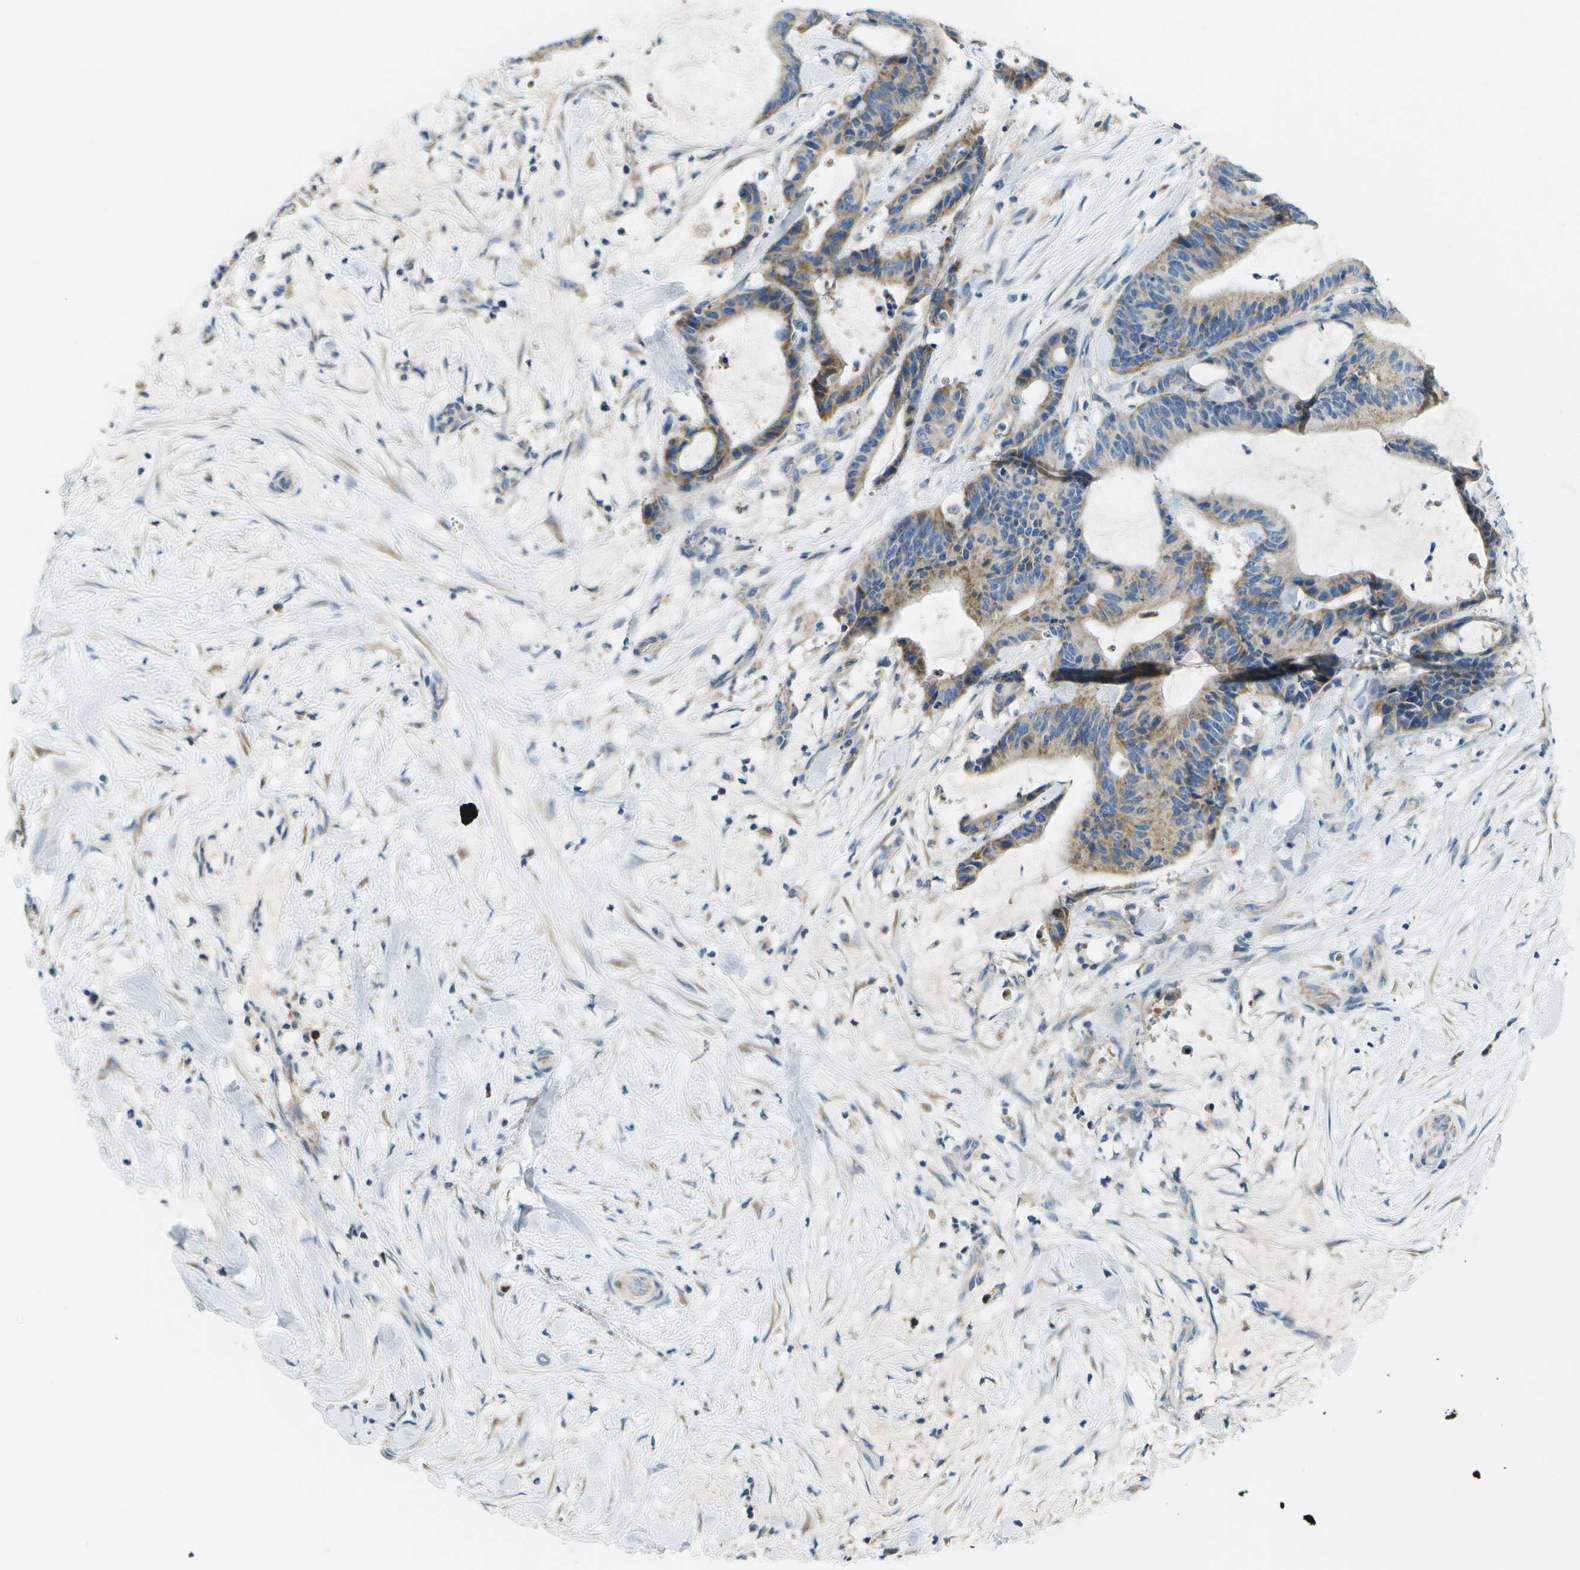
{"staining": {"intensity": "moderate", "quantity": "25%-75%", "location": "cytoplasmic/membranous"}, "tissue": "liver cancer", "cell_type": "Tumor cells", "image_type": "cancer", "snomed": [{"axis": "morphology", "description": "Cholangiocarcinoma"}, {"axis": "topography", "description": "Liver"}], "caption": "Cholangiocarcinoma (liver) stained with DAB IHC reveals medium levels of moderate cytoplasmic/membranous expression in approximately 25%-75% of tumor cells. (DAB (3,3'-diaminobenzidine) IHC with brightfield microscopy, high magnification).", "gene": "PTGIS", "patient": {"sex": "female", "age": 73}}